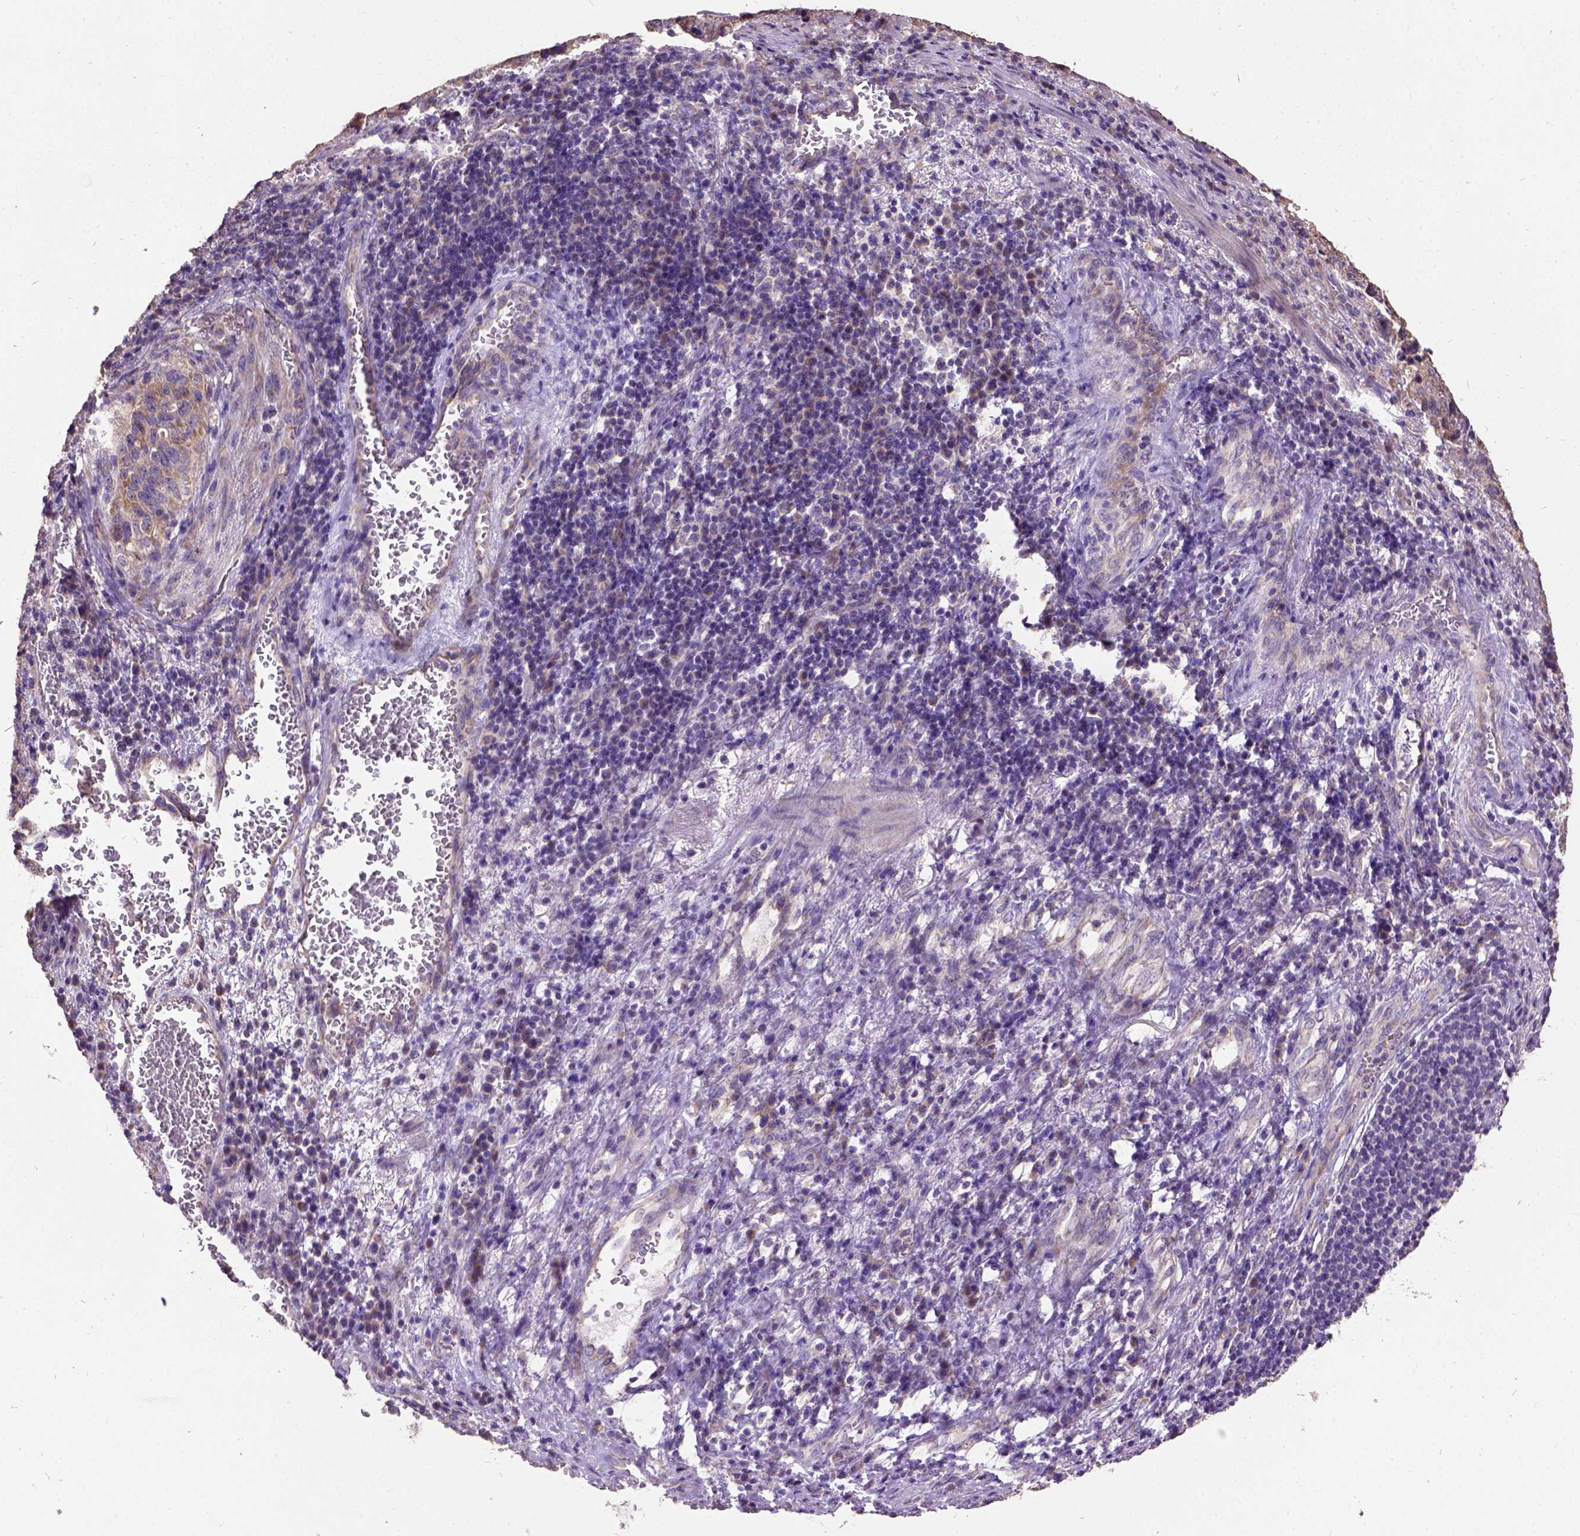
{"staining": {"intensity": "moderate", "quantity": "25%-75%", "location": "cytoplasmic/membranous"}, "tissue": "stomach cancer", "cell_type": "Tumor cells", "image_type": "cancer", "snomed": [{"axis": "morphology", "description": "Adenocarcinoma, NOS"}, {"axis": "topography", "description": "Stomach, upper"}], "caption": "Stomach cancer (adenocarcinoma) was stained to show a protein in brown. There is medium levels of moderate cytoplasmic/membranous expression in approximately 25%-75% of tumor cells. Nuclei are stained in blue.", "gene": "DQX1", "patient": {"sex": "female", "age": 67}}